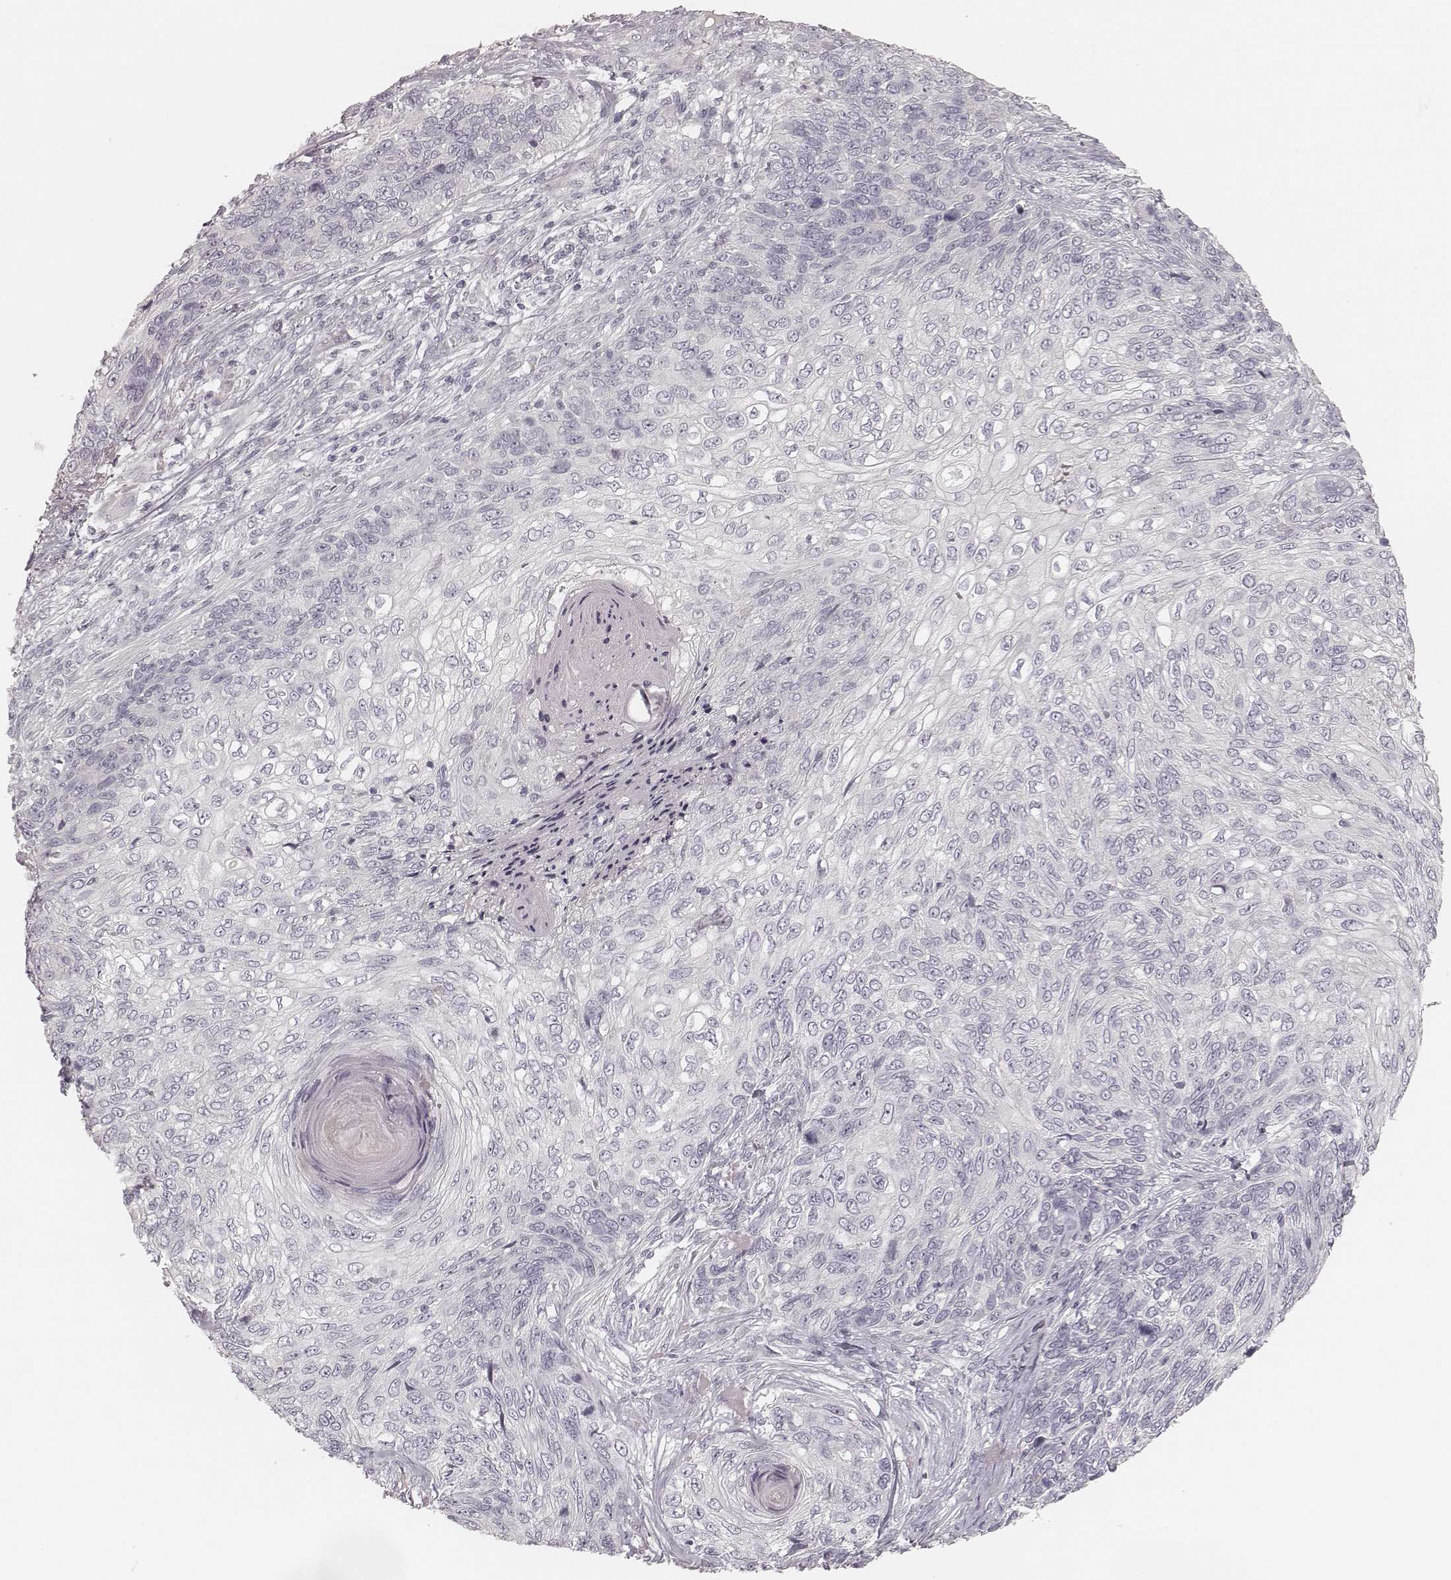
{"staining": {"intensity": "negative", "quantity": "none", "location": "none"}, "tissue": "skin cancer", "cell_type": "Tumor cells", "image_type": "cancer", "snomed": [{"axis": "morphology", "description": "Squamous cell carcinoma, NOS"}, {"axis": "topography", "description": "Skin"}], "caption": "Immunohistochemical staining of human skin cancer shows no significant positivity in tumor cells.", "gene": "SPATA24", "patient": {"sex": "male", "age": 92}}